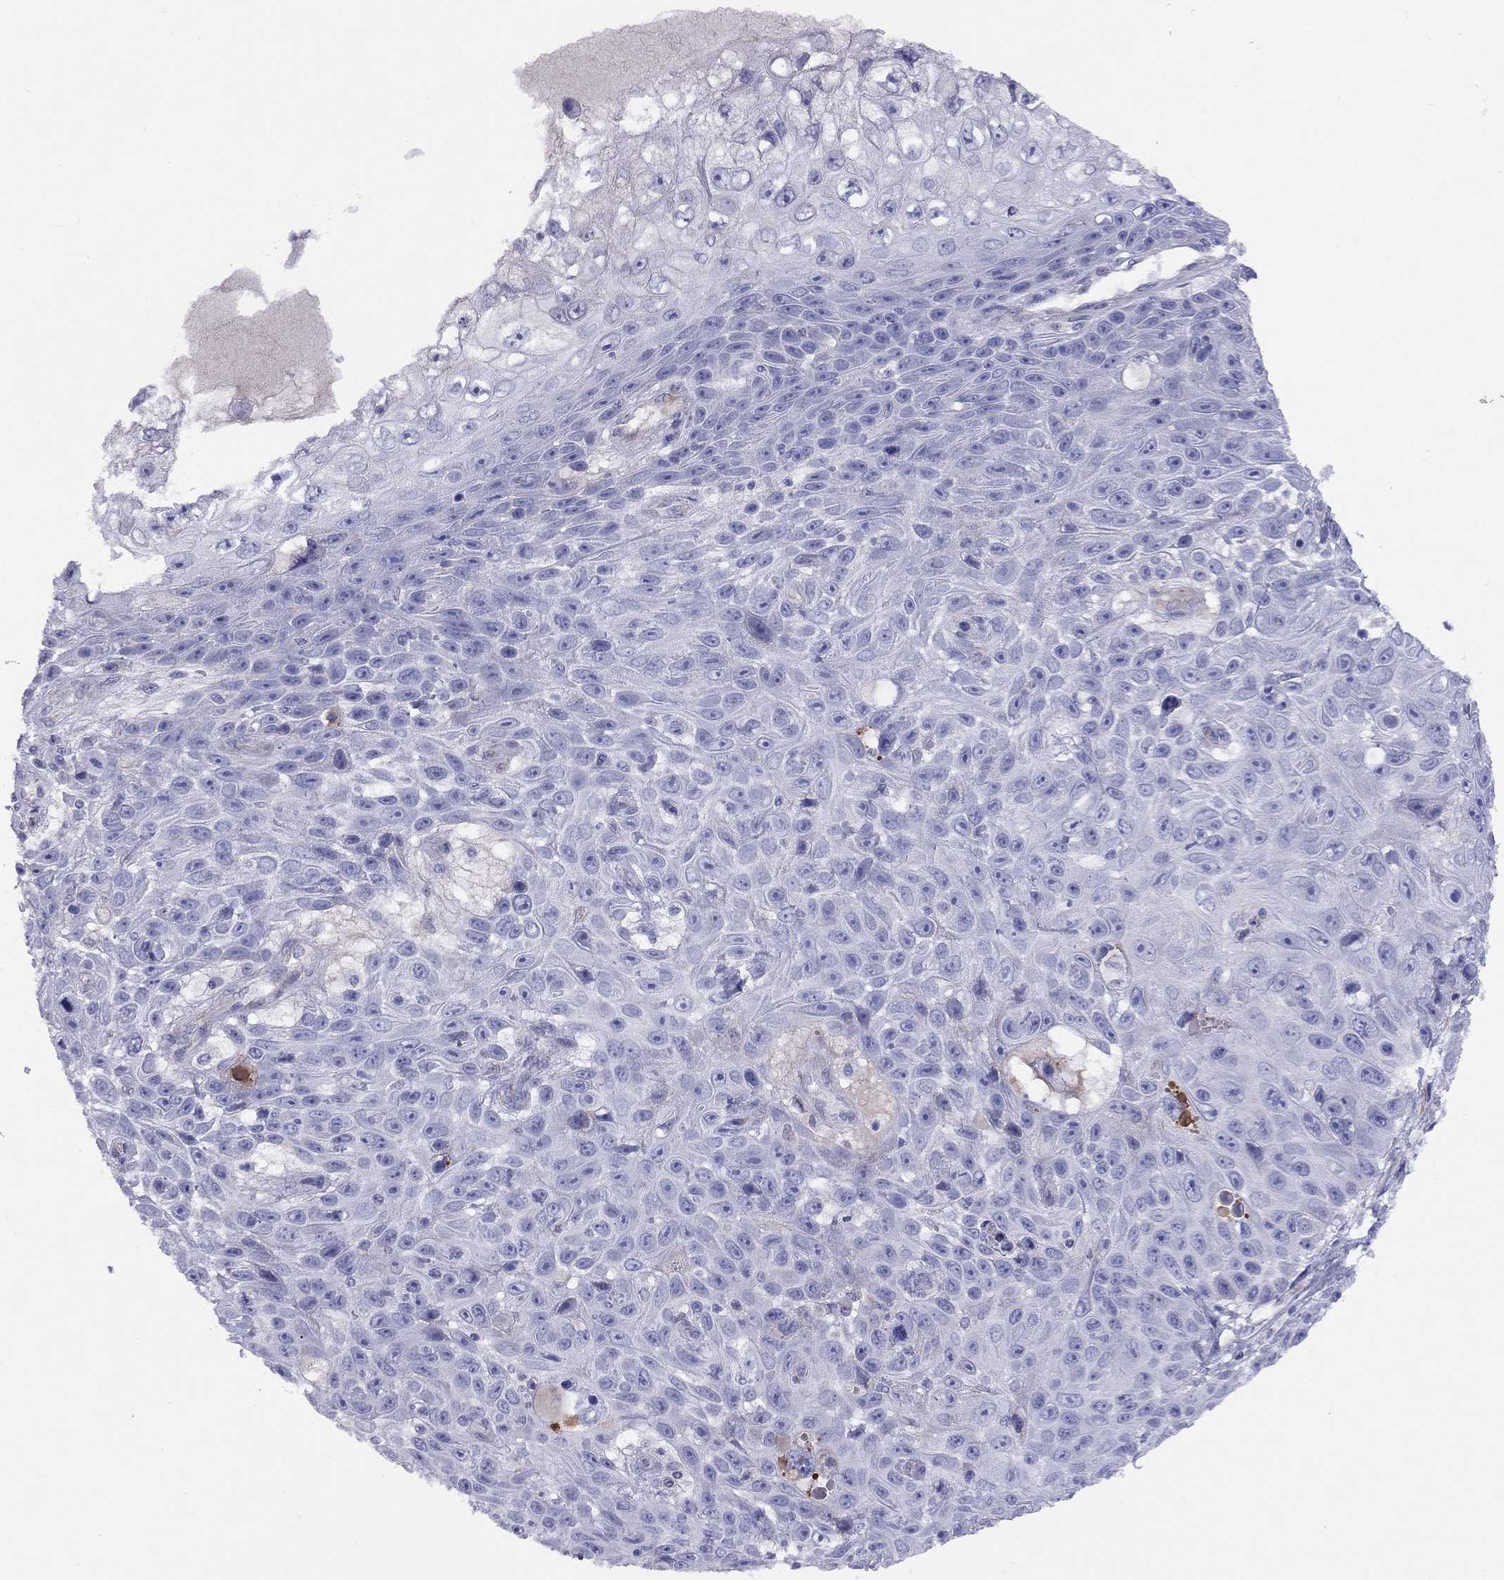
{"staining": {"intensity": "negative", "quantity": "none", "location": "none"}, "tissue": "skin cancer", "cell_type": "Tumor cells", "image_type": "cancer", "snomed": [{"axis": "morphology", "description": "Squamous cell carcinoma, NOS"}, {"axis": "topography", "description": "Skin"}], "caption": "Tumor cells show no significant positivity in skin cancer (squamous cell carcinoma). (DAB IHC with hematoxylin counter stain).", "gene": "SPINT4", "patient": {"sex": "male", "age": 82}}